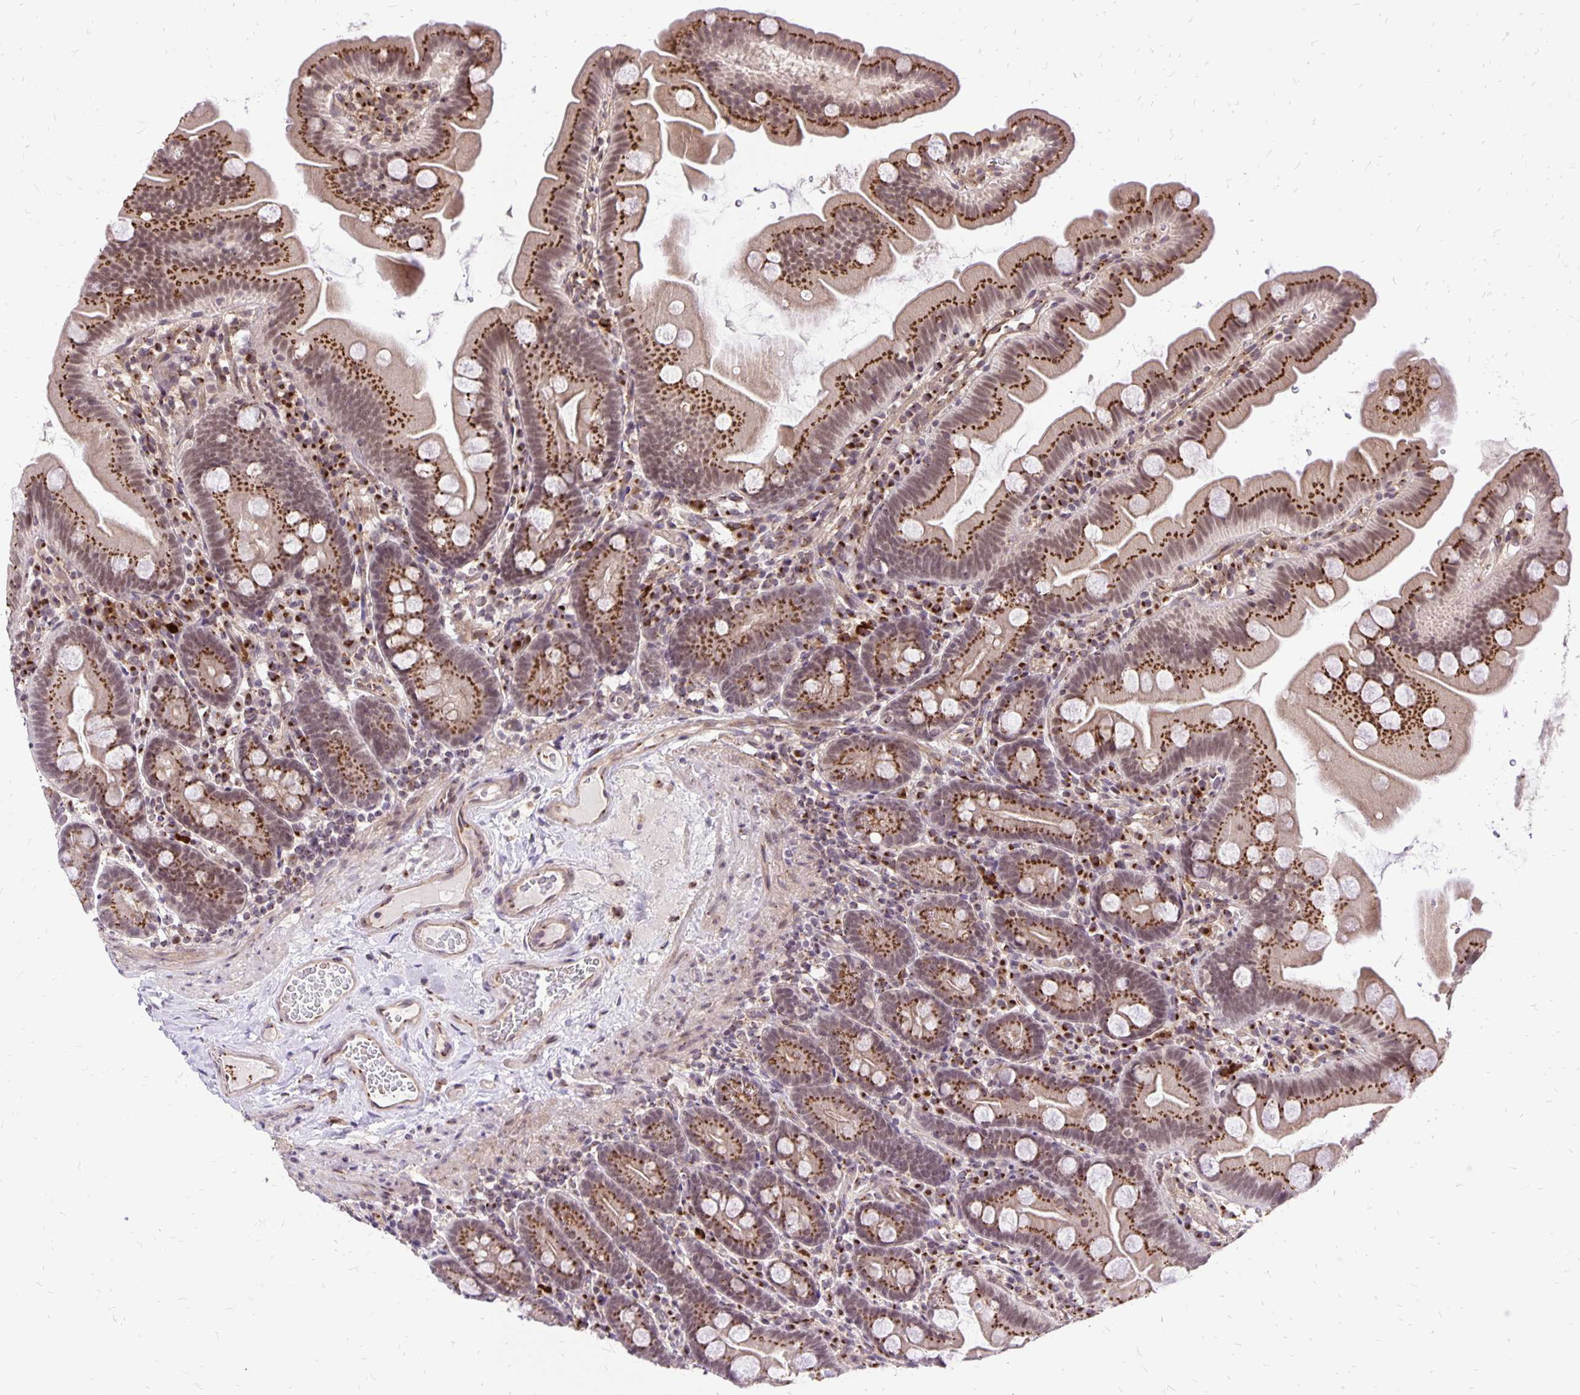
{"staining": {"intensity": "strong", "quantity": ">75%", "location": "cytoplasmic/membranous,nuclear"}, "tissue": "small intestine", "cell_type": "Glandular cells", "image_type": "normal", "snomed": [{"axis": "morphology", "description": "Normal tissue, NOS"}, {"axis": "topography", "description": "Small intestine"}], "caption": "DAB (3,3'-diaminobenzidine) immunohistochemical staining of unremarkable small intestine displays strong cytoplasmic/membranous,nuclear protein expression in approximately >75% of glandular cells. (brown staining indicates protein expression, while blue staining denotes nuclei).", "gene": "GOLGA5", "patient": {"sex": "female", "age": 68}}